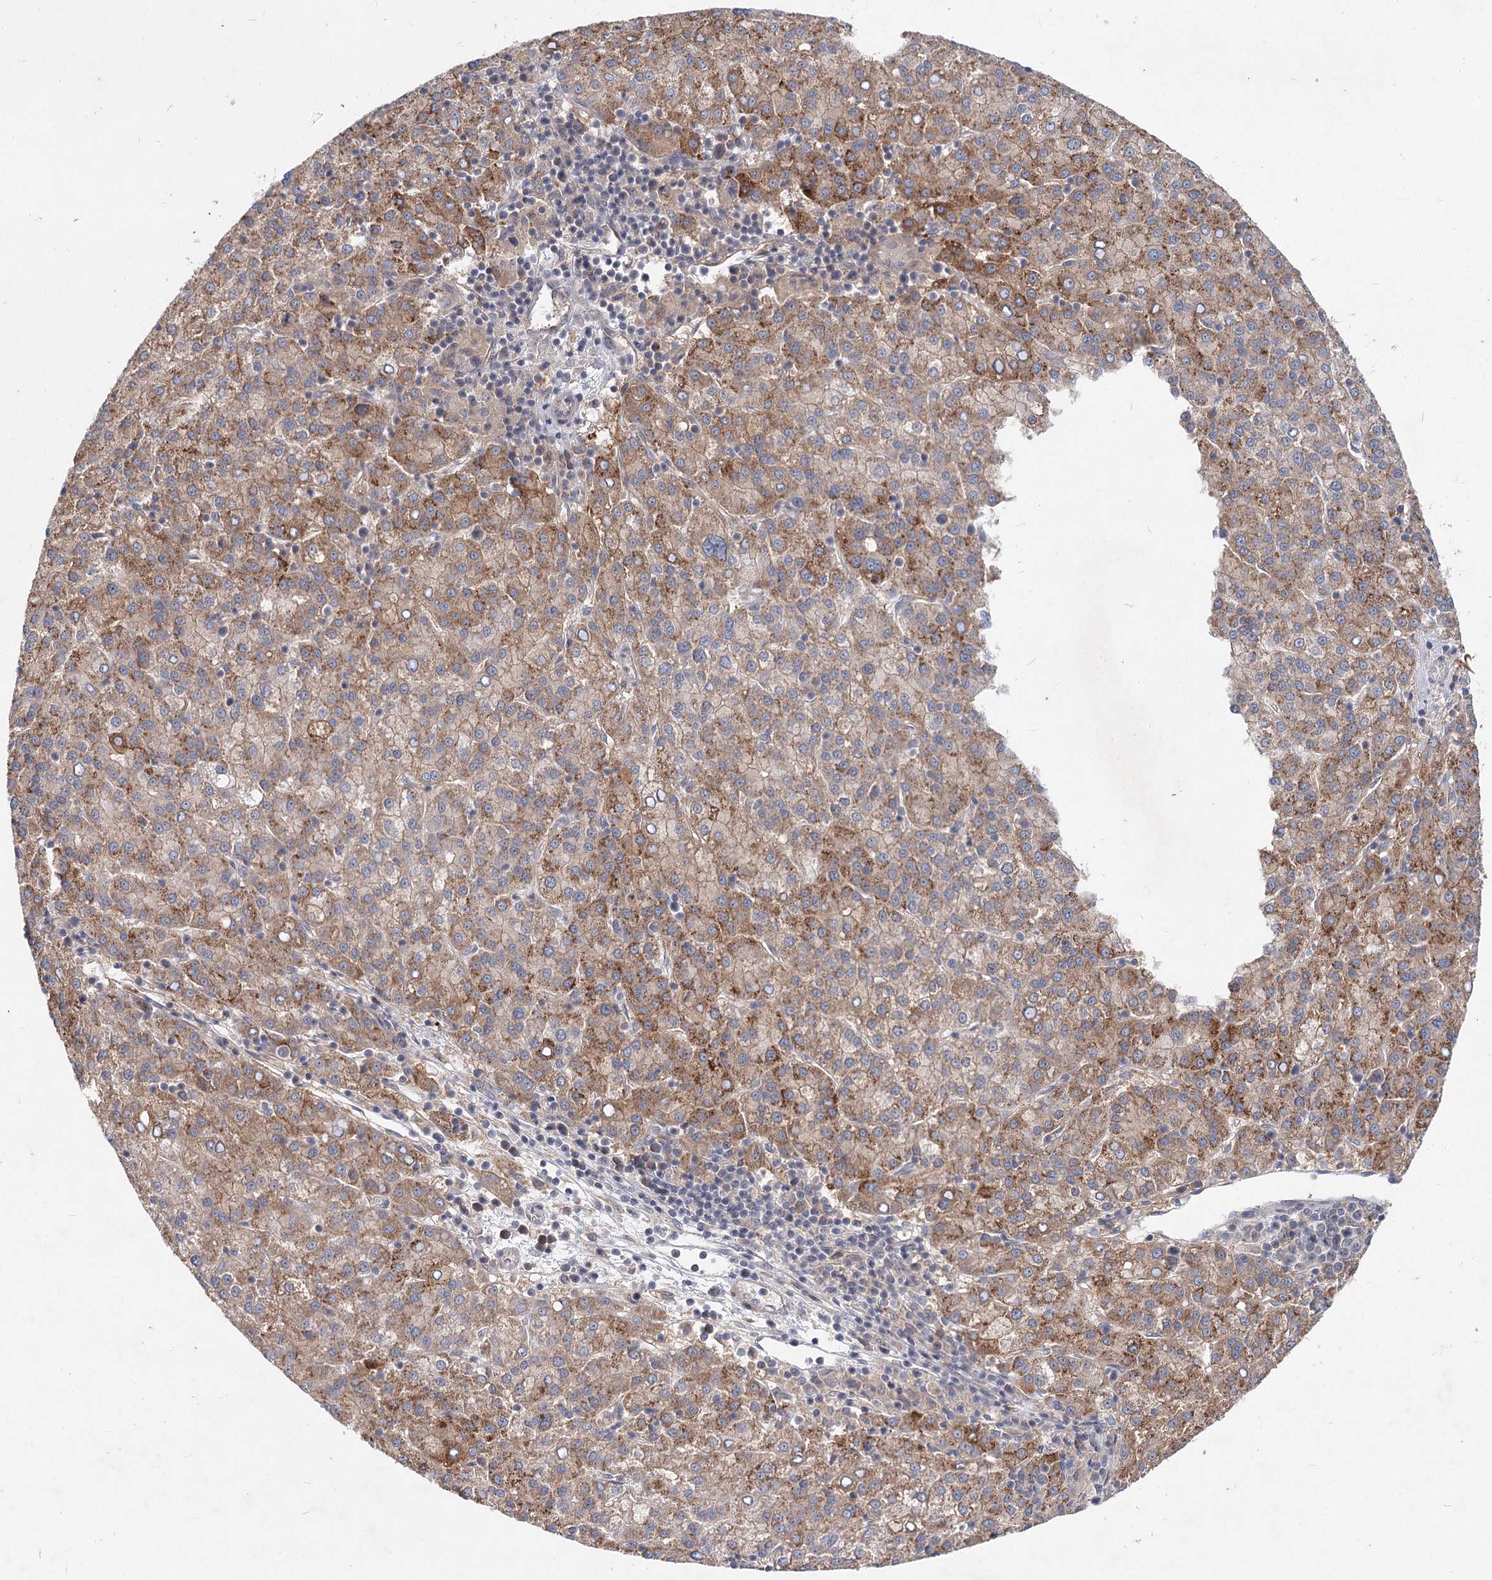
{"staining": {"intensity": "moderate", "quantity": ">75%", "location": "cytoplasmic/membranous"}, "tissue": "liver cancer", "cell_type": "Tumor cells", "image_type": "cancer", "snomed": [{"axis": "morphology", "description": "Carcinoma, Hepatocellular, NOS"}, {"axis": "topography", "description": "Liver"}], "caption": "This is an image of immunohistochemistry staining of liver hepatocellular carcinoma, which shows moderate positivity in the cytoplasmic/membranous of tumor cells.", "gene": "AP3B1", "patient": {"sex": "female", "age": 58}}